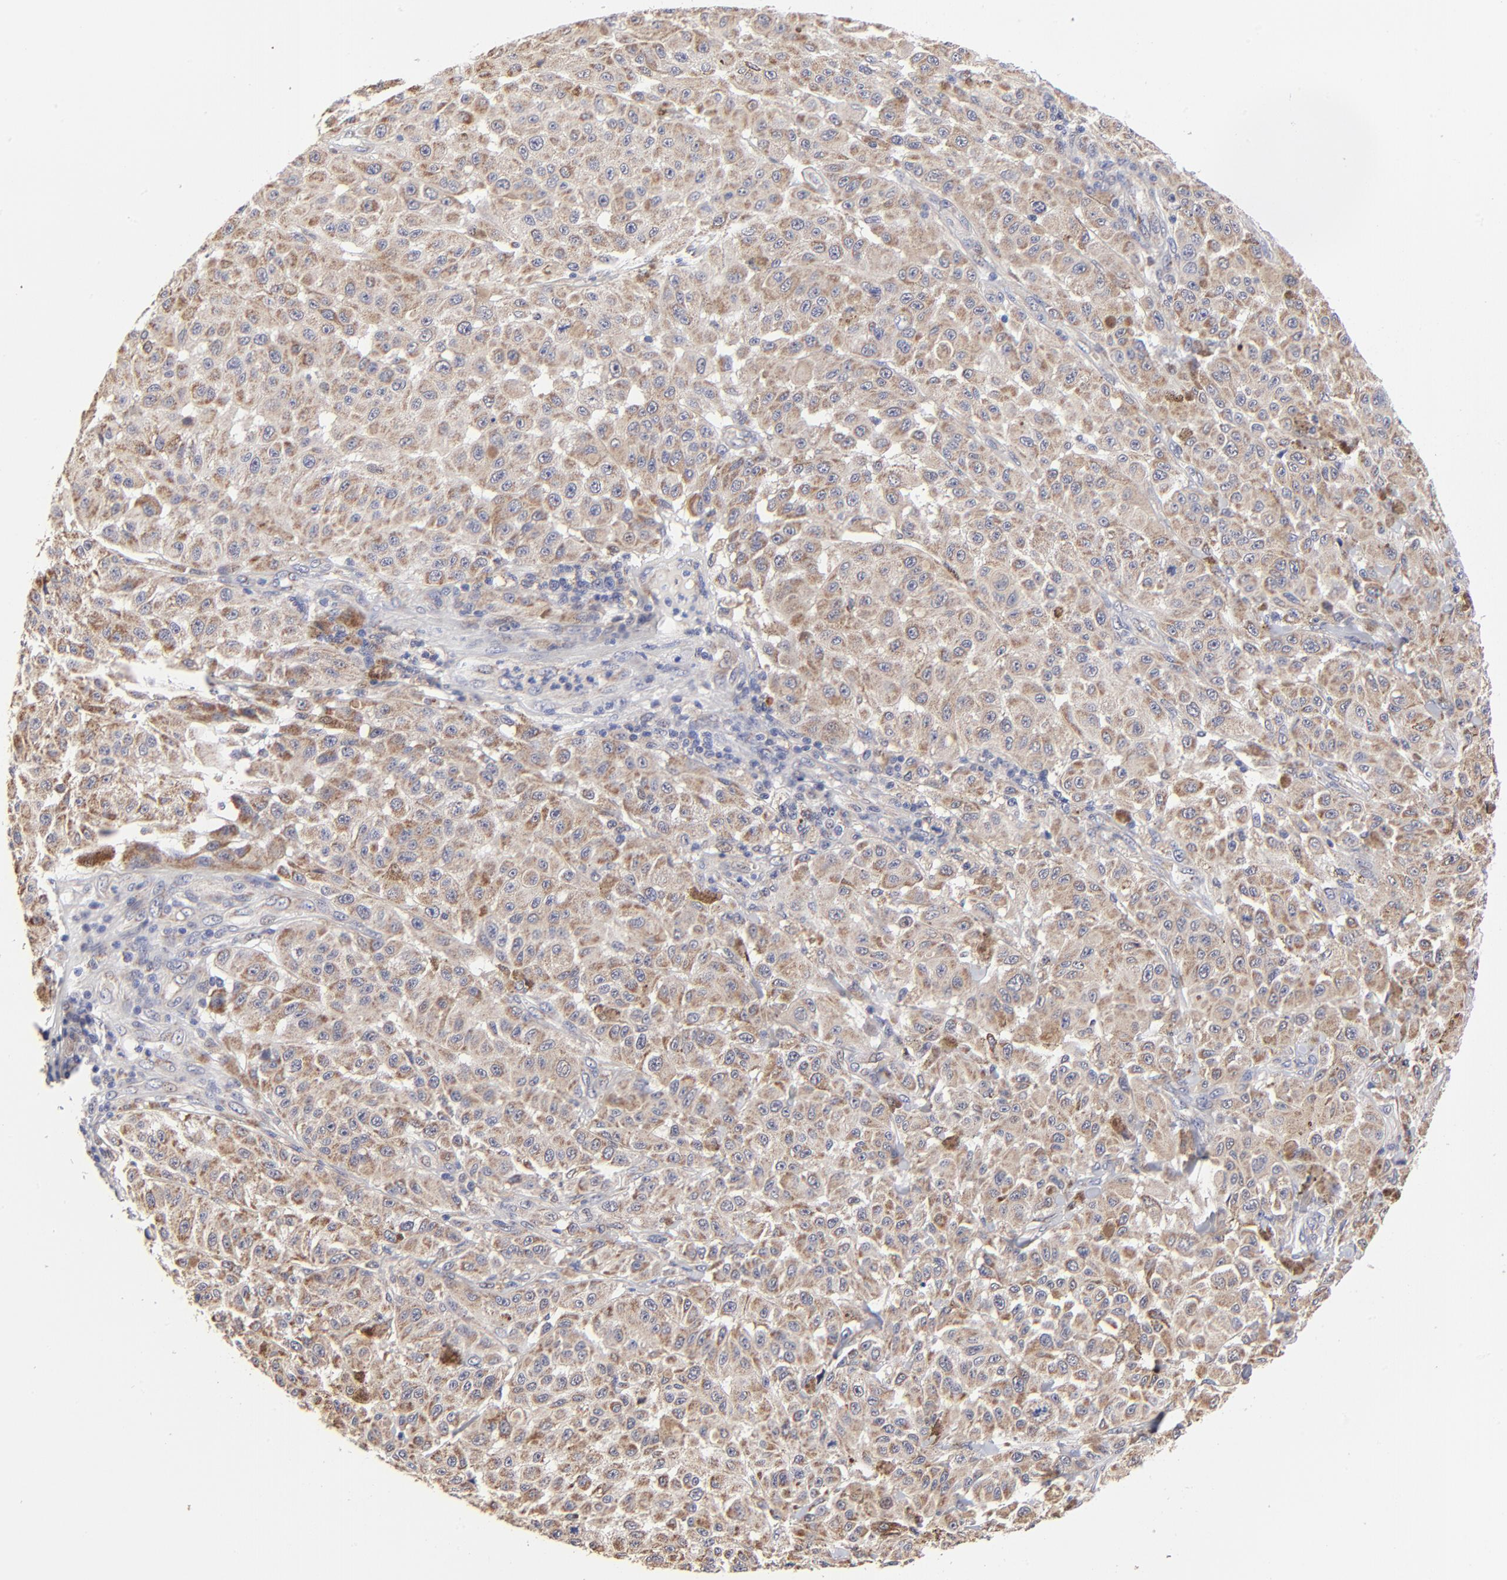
{"staining": {"intensity": "moderate", "quantity": ">75%", "location": "cytoplasmic/membranous"}, "tissue": "melanoma", "cell_type": "Tumor cells", "image_type": "cancer", "snomed": [{"axis": "morphology", "description": "Malignant melanoma, NOS"}, {"axis": "topography", "description": "Skin"}], "caption": "DAB (3,3'-diaminobenzidine) immunohistochemical staining of human melanoma displays moderate cytoplasmic/membranous protein positivity in about >75% of tumor cells. The staining was performed using DAB (3,3'-diaminobenzidine), with brown indicating positive protein expression. Nuclei are stained blue with hematoxylin.", "gene": "FBXL12", "patient": {"sex": "female", "age": 64}}